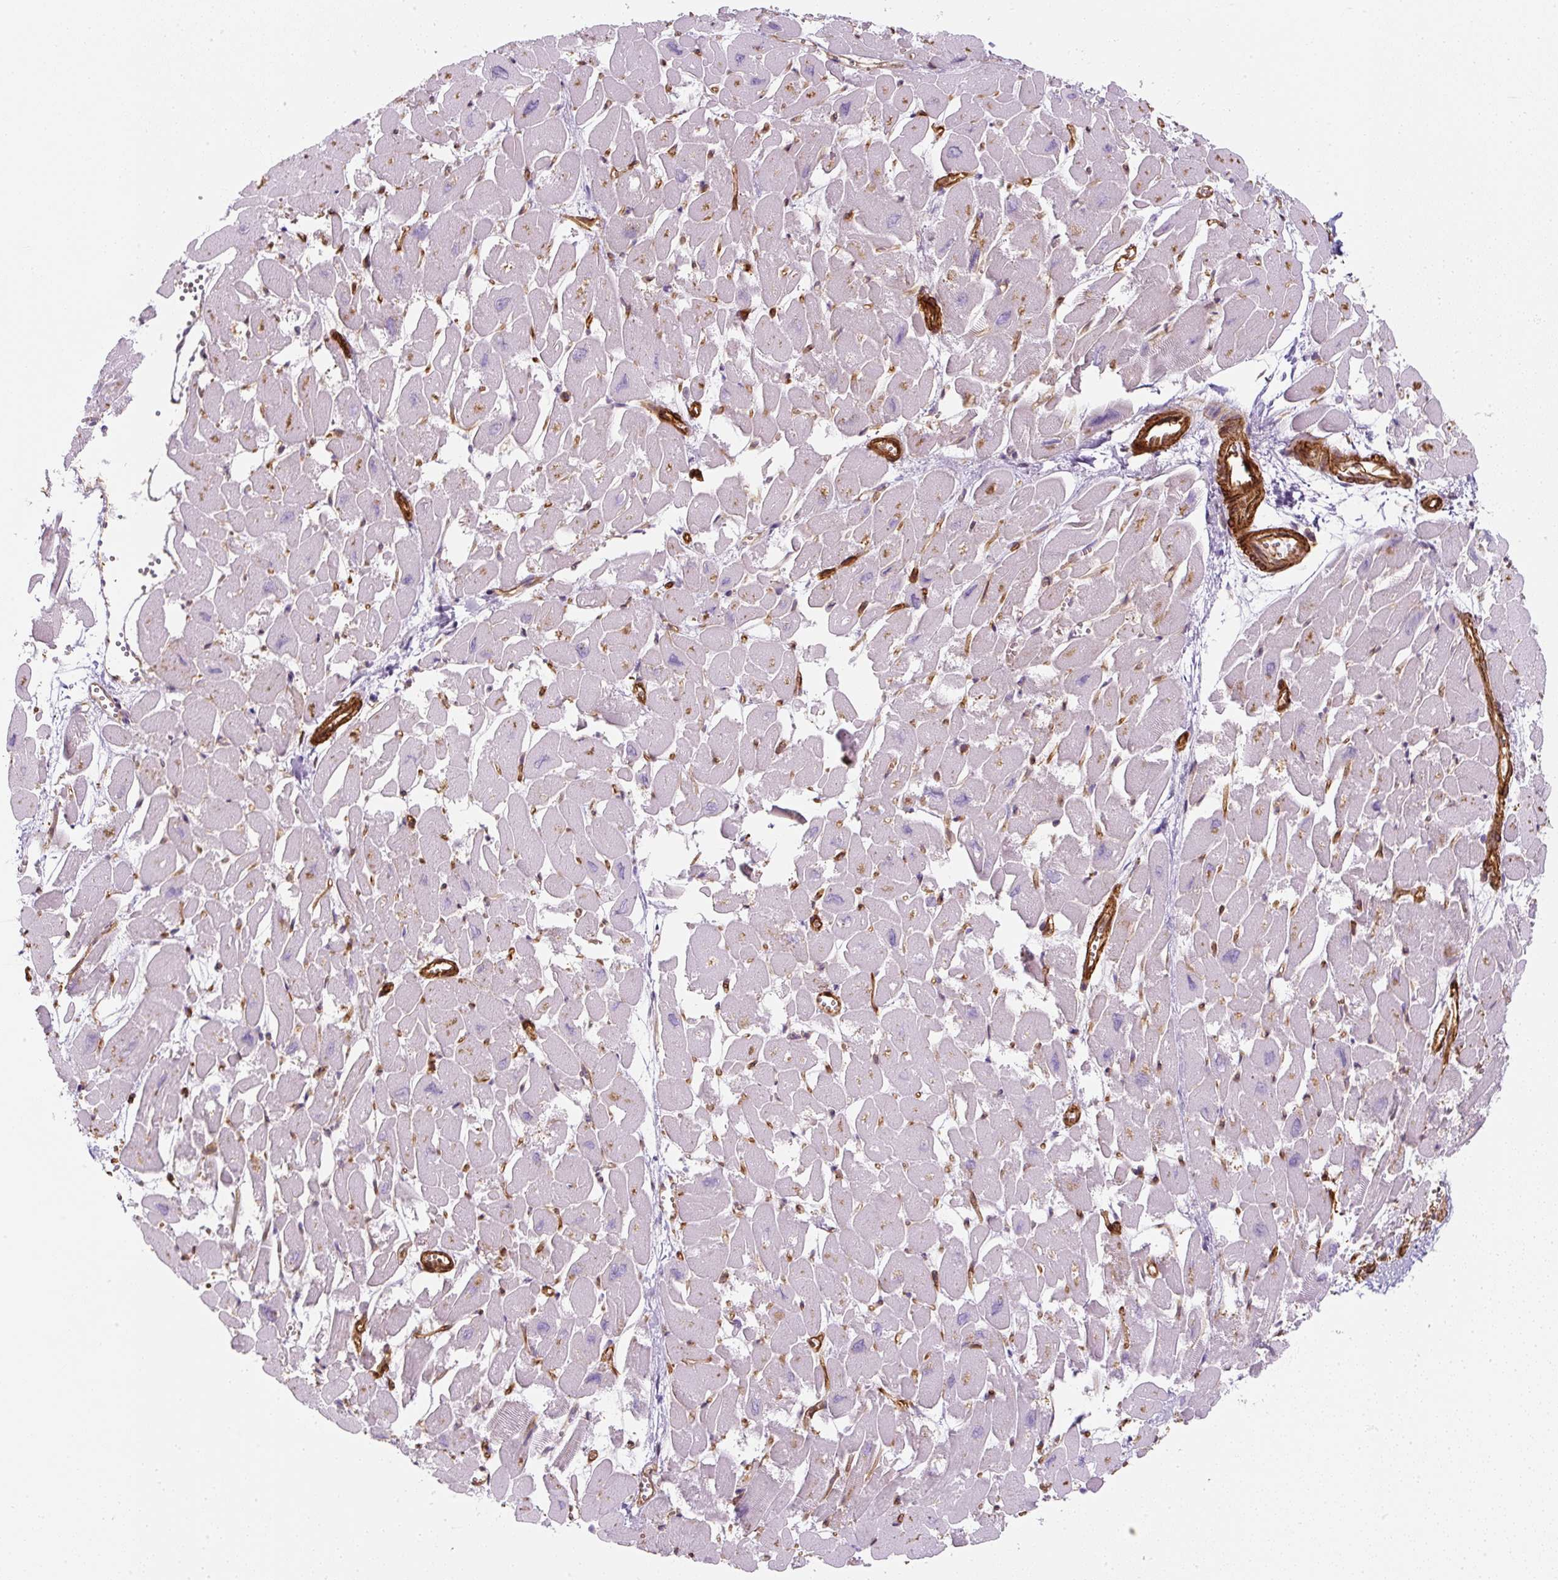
{"staining": {"intensity": "negative", "quantity": "none", "location": "none"}, "tissue": "heart muscle", "cell_type": "Cardiomyocytes", "image_type": "normal", "snomed": [{"axis": "morphology", "description": "Normal tissue, NOS"}, {"axis": "topography", "description": "Heart"}], "caption": "The IHC image has no significant positivity in cardiomyocytes of heart muscle.", "gene": "CAVIN3", "patient": {"sex": "male", "age": 54}}